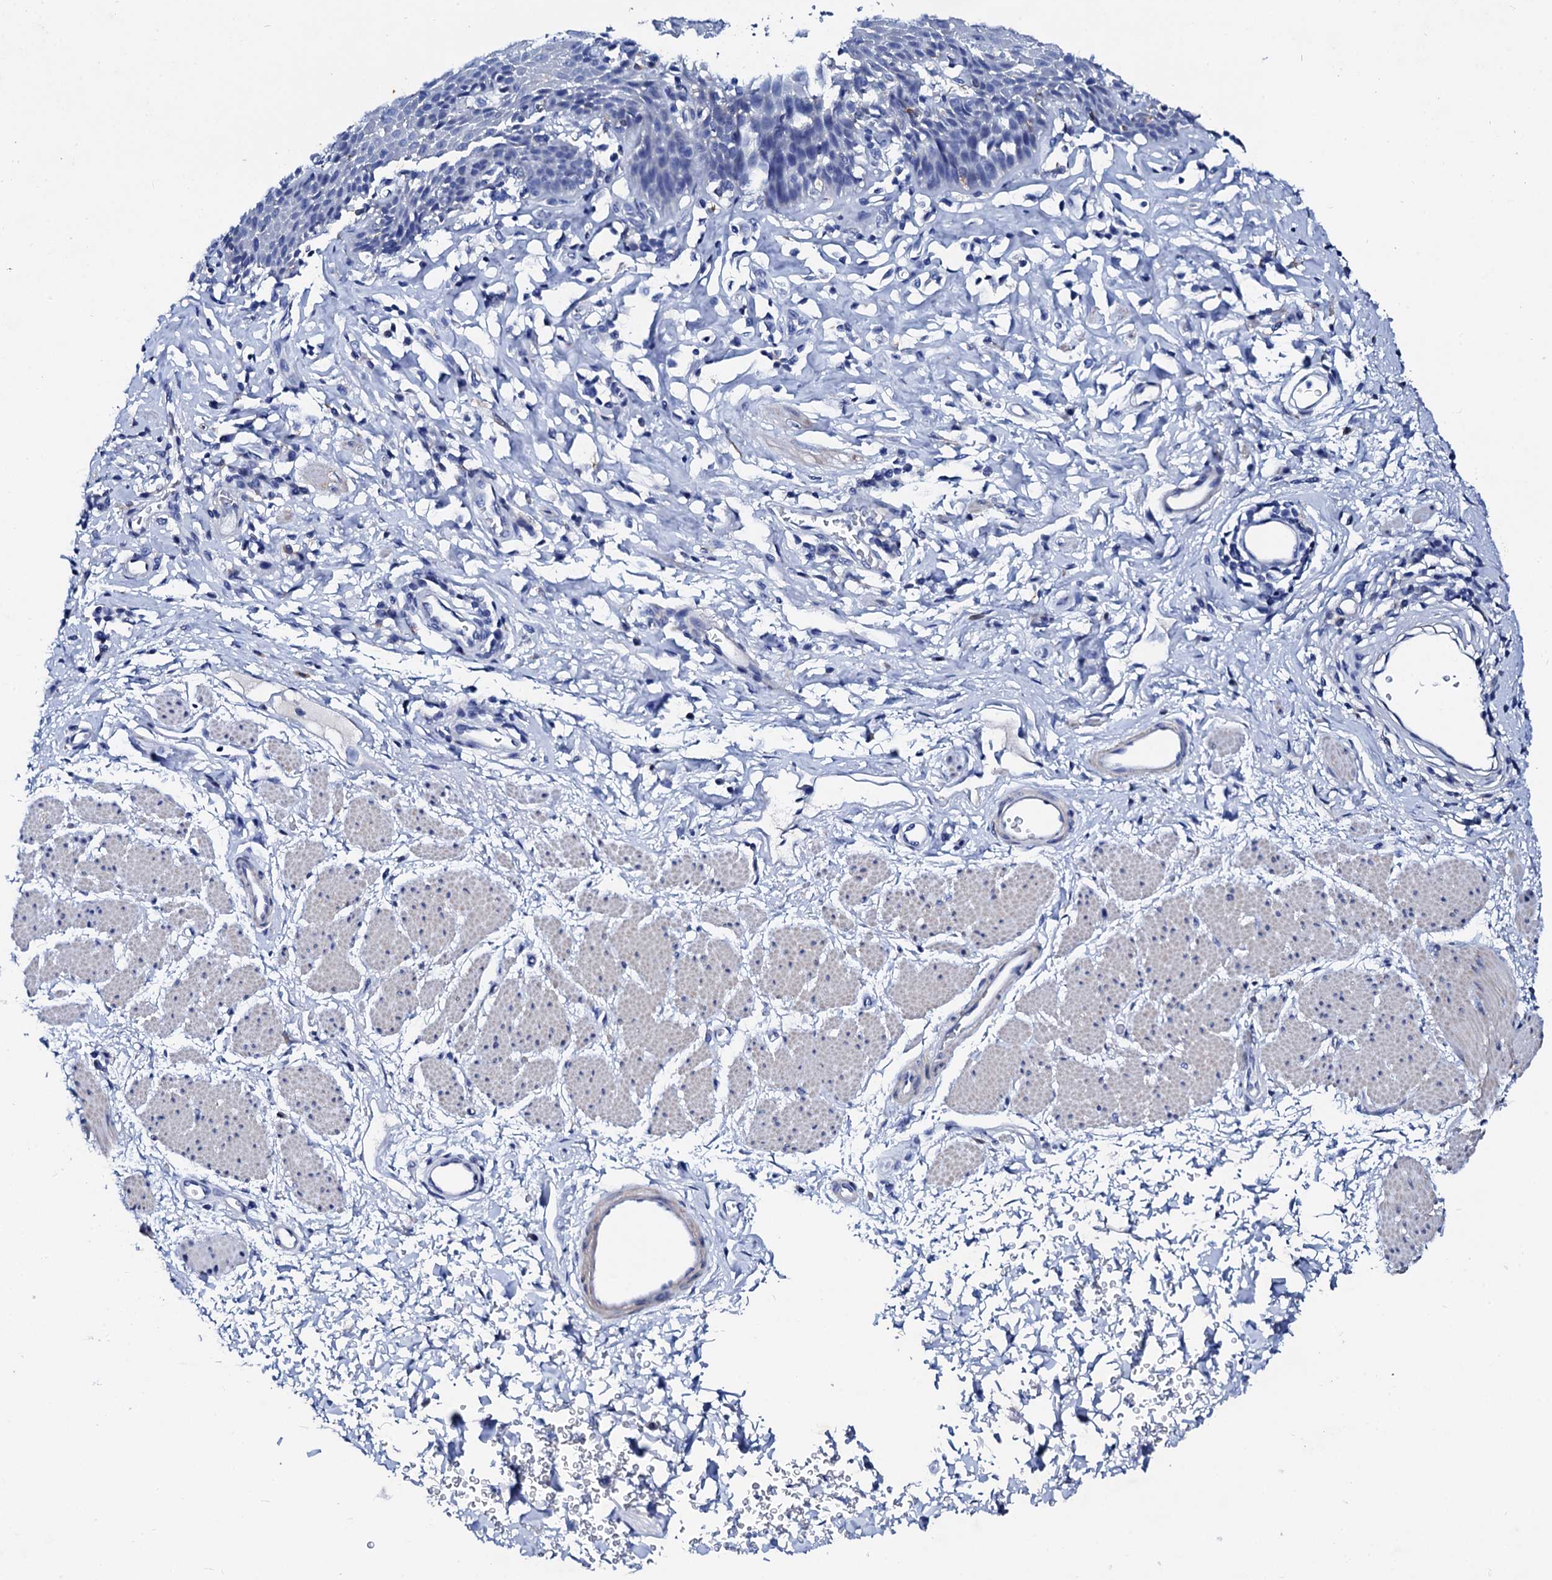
{"staining": {"intensity": "weak", "quantity": "<25%", "location": "cytoplasmic/membranous"}, "tissue": "esophagus", "cell_type": "Squamous epithelial cells", "image_type": "normal", "snomed": [{"axis": "morphology", "description": "Normal tissue, NOS"}, {"axis": "topography", "description": "Esophagus"}], "caption": "This is a histopathology image of immunohistochemistry (IHC) staining of unremarkable esophagus, which shows no positivity in squamous epithelial cells.", "gene": "GLB1L3", "patient": {"sex": "female", "age": 61}}